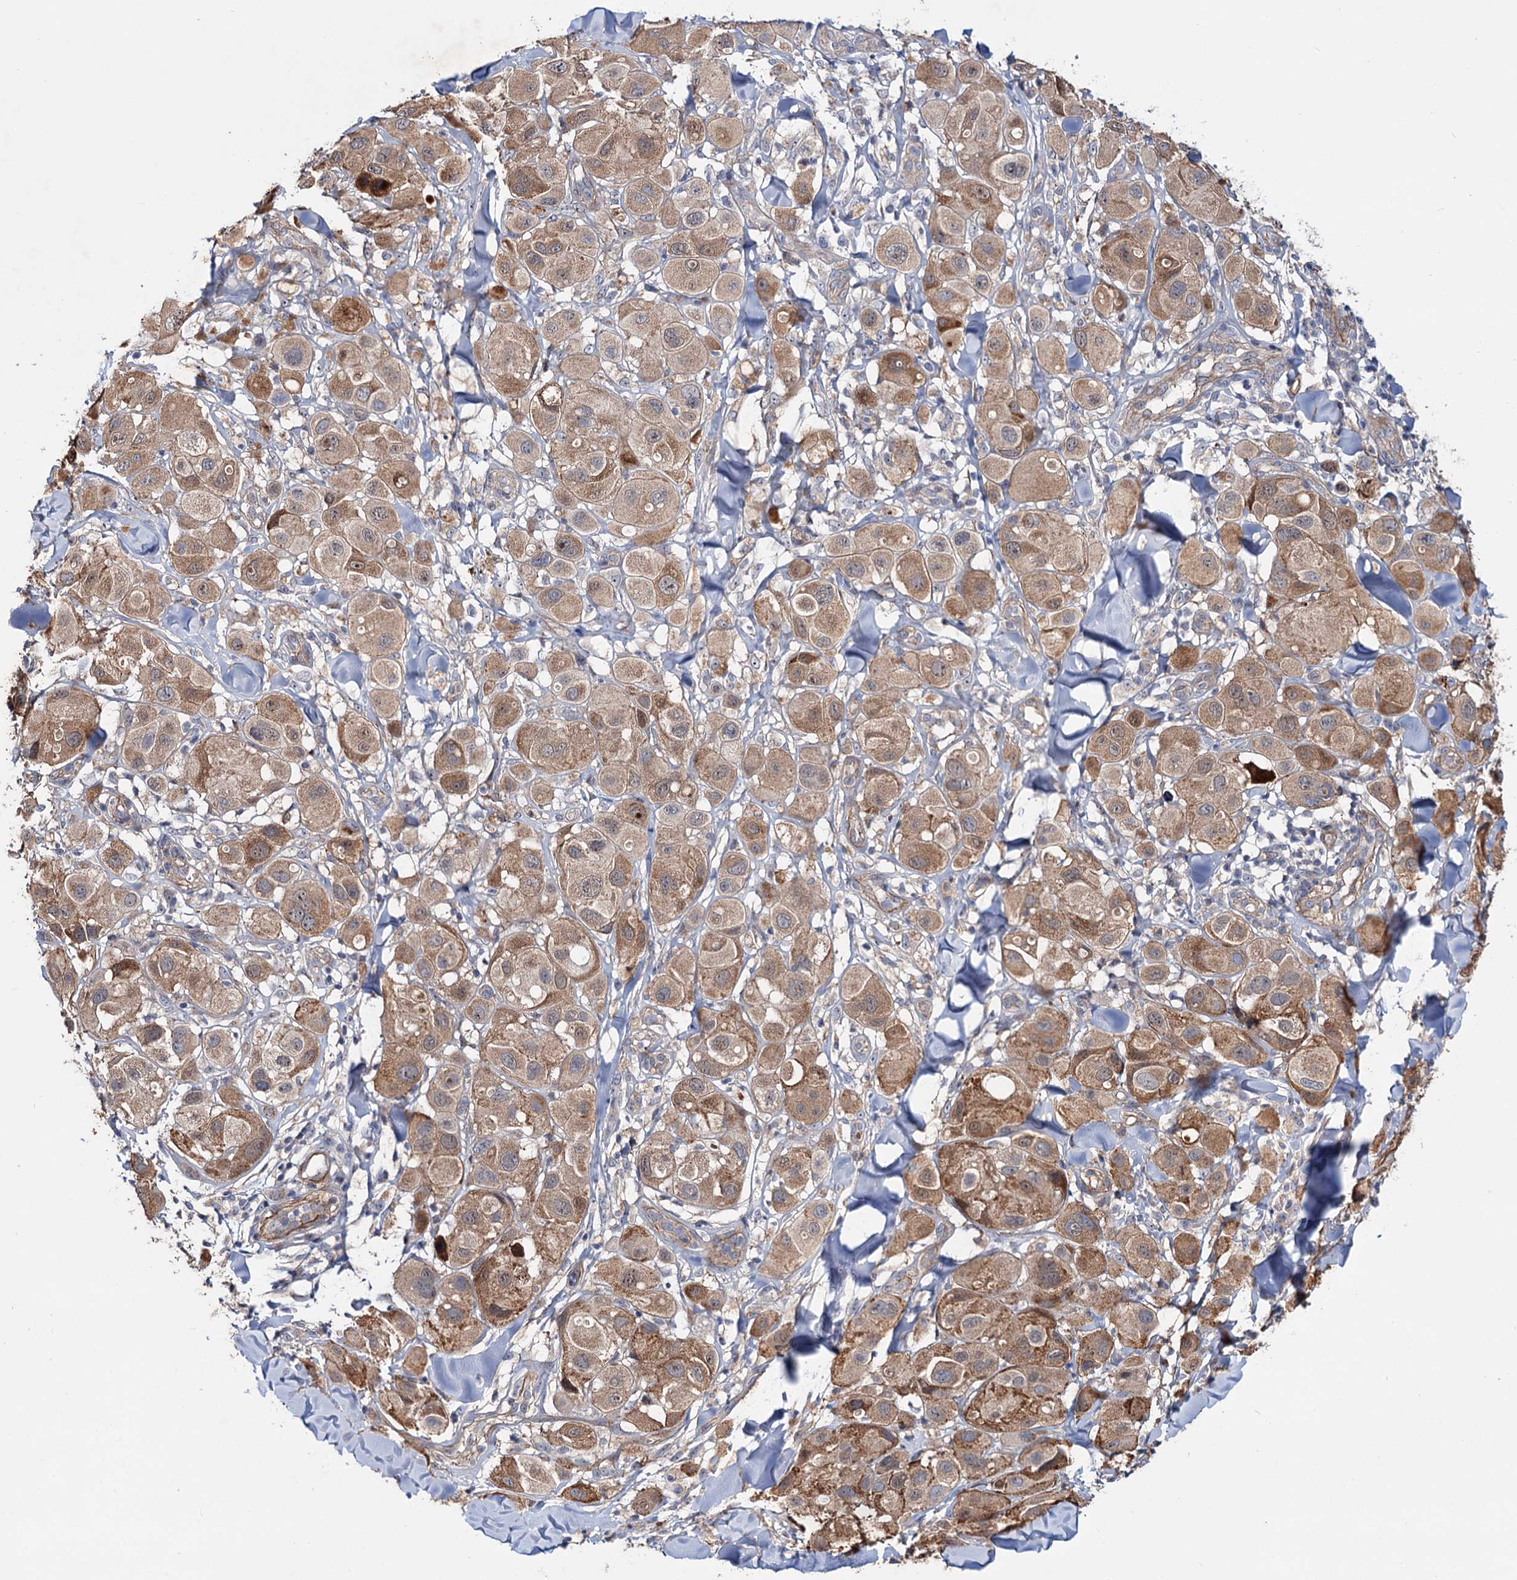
{"staining": {"intensity": "moderate", "quantity": ">75%", "location": "cytoplasmic/membranous,nuclear"}, "tissue": "melanoma", "cell_type": "Tumor cells", "image_type": "cancer", "snomed": [{"axis": "morphology", "description": "Malignant melanoma, Metastatic site"}, {"axis": "topography", "description": "Skin"}], "caption": "Moderate cytoplasmic/membranous and nuclear protein positivity is present in approximately >75% of tumor cells in melanoma.", "gene": "PTDSS2", "patient": {"sex": "male", "age": 41}}